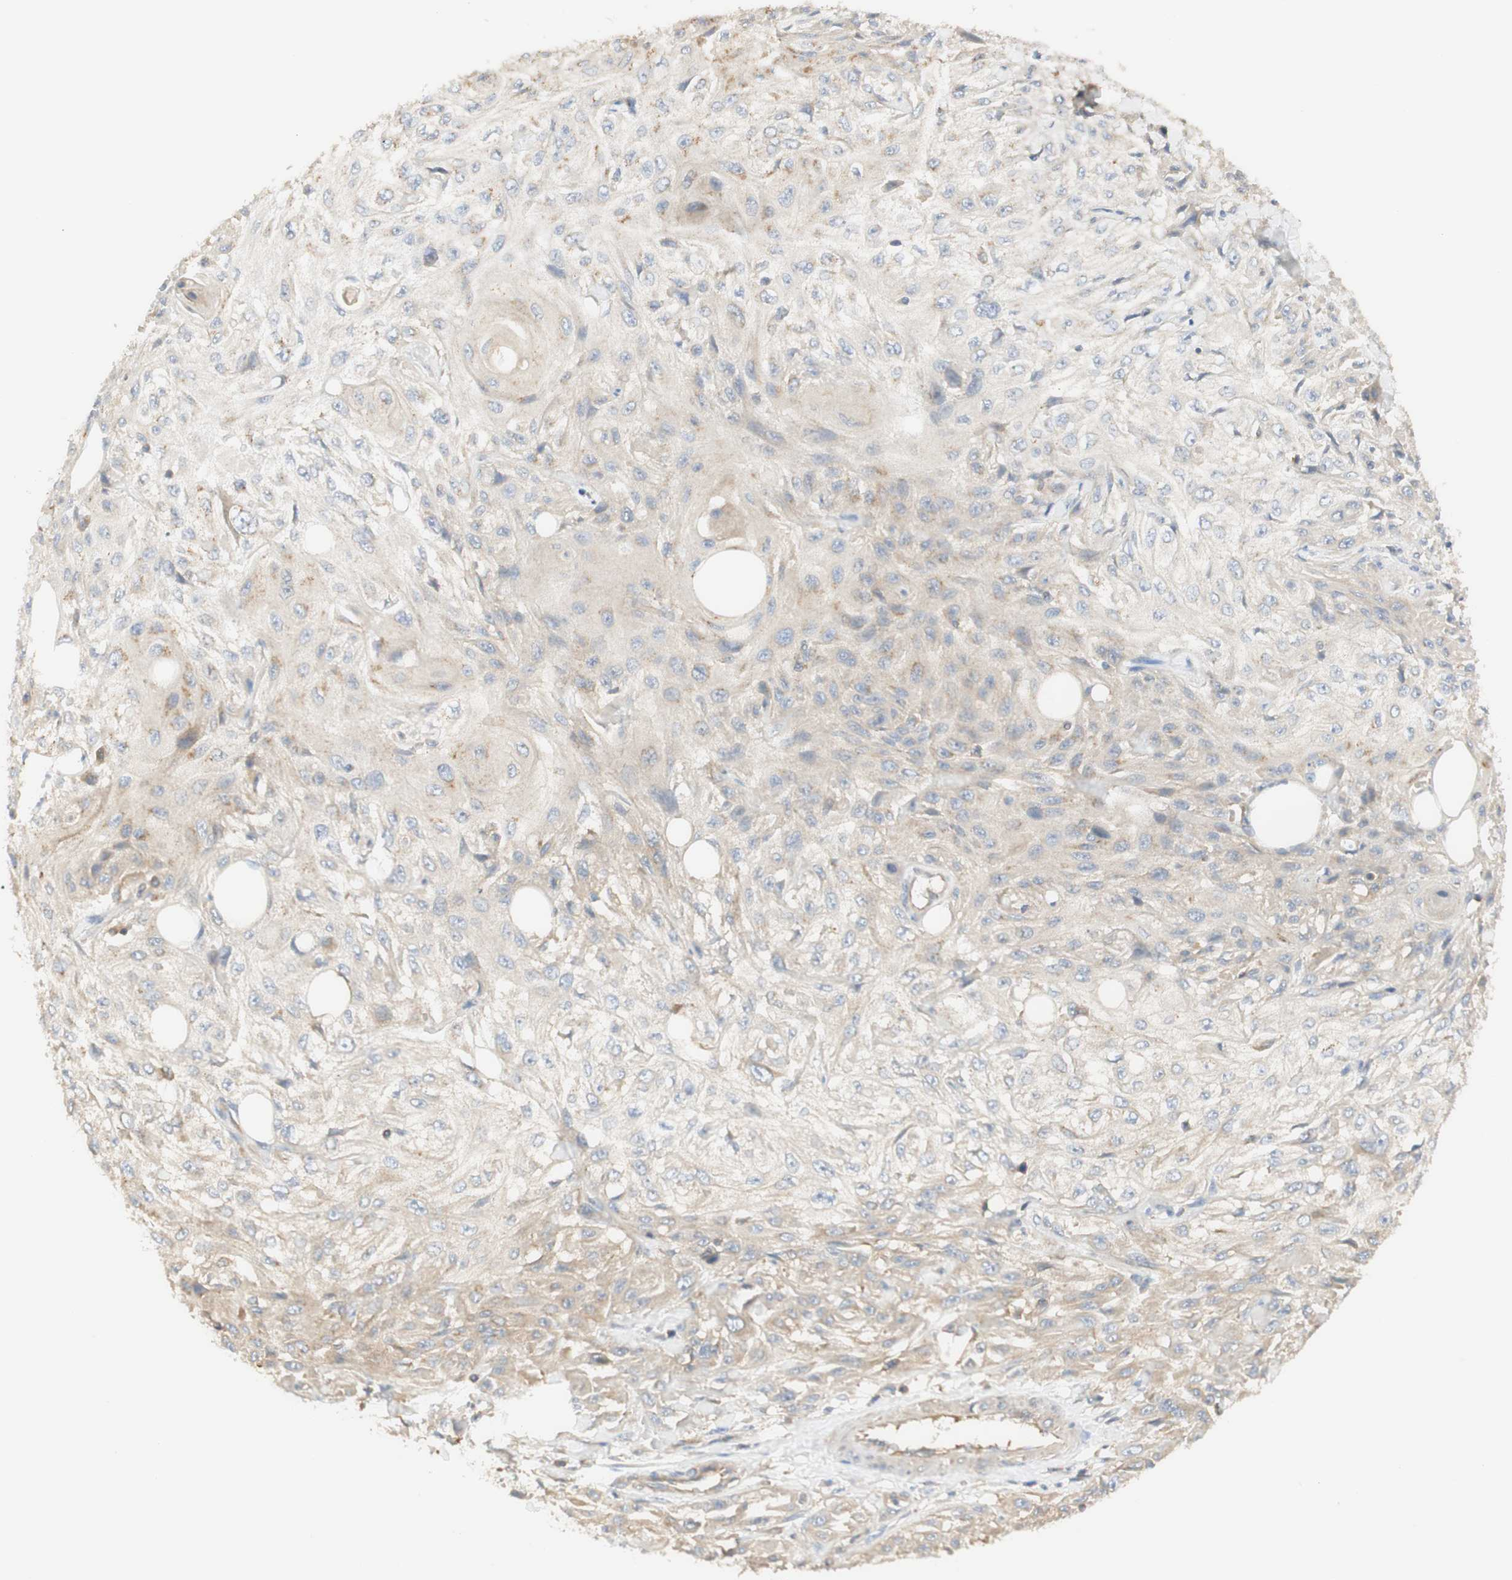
{"staining": {"intensity": "weak", "quantity": ">75%", "location": "cytoplasmic/membranous"}, "tissue": "skin cancer", "cell_type": "Tumor cells", "image_type": "cancer", "snomed": [{"axis": "morphology", "description": "Squamous cell carcinoma, NOS"}, {"axis": "topography", "description": "Skin"}], "caption": "Protein expression analysis of human skin cancer reveals weak cytoplasmic/membranous staining in approximately >75% of tumor cells.", "gene": "IKBKG", "patient": {"sex": "male", "age": 75}}